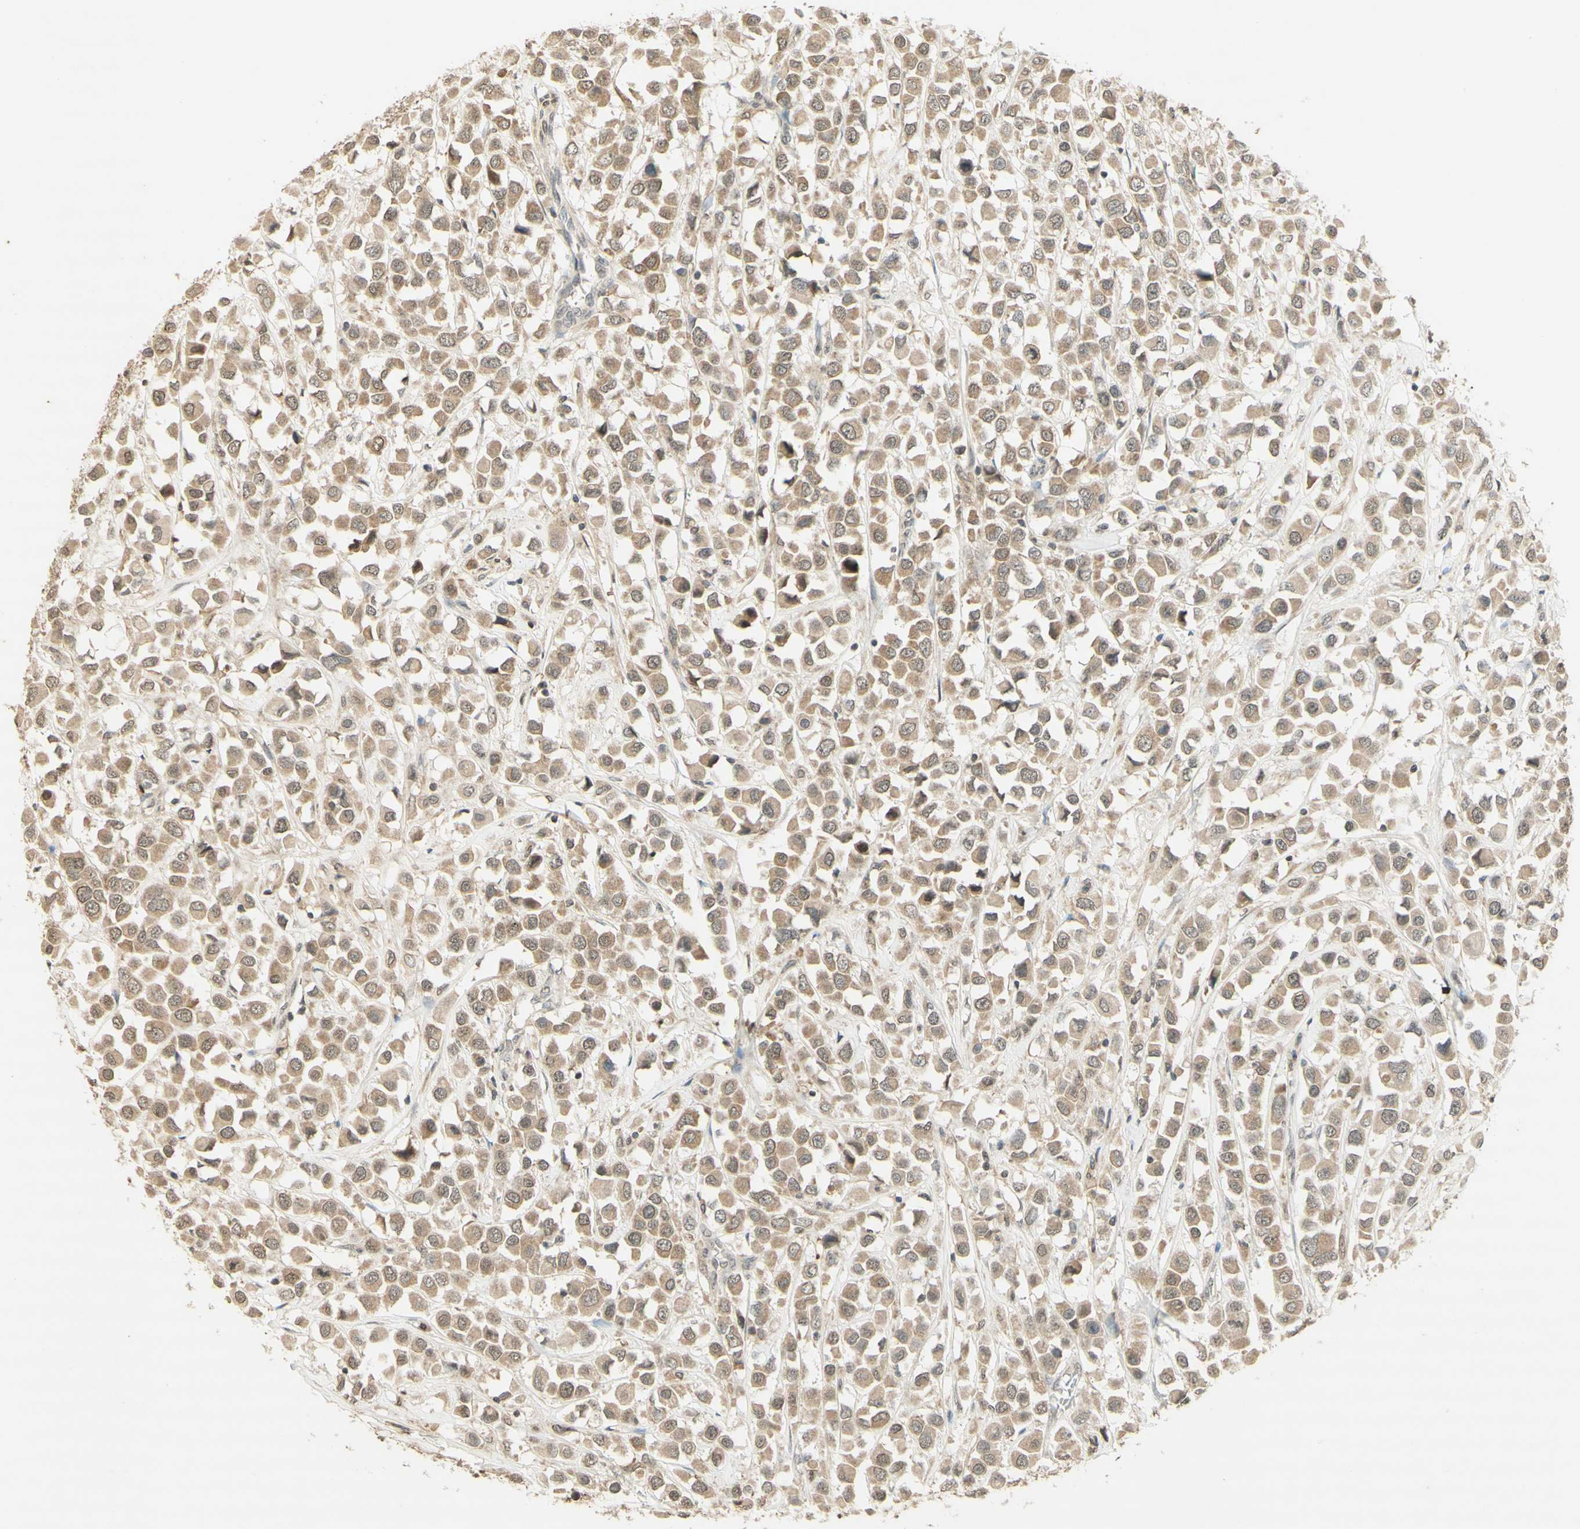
{"staining": {"intensity": "weak", "quantity": ">75%", "location": "cytoplasmic/membranous"}, "tissue": "breast cancer", "cell_type": "Tumor cells", "image_type": "cancer", "snomed": [{"axis": "morphology", "description": "Duct carcinoma"}, {"axis": "topography", "description": "Breast"}], "caption": "Breast cancer tissue exhibits weak cytoplasmic/membranous staining in approximately >75% of tumor cells, visualized by immunohistochemistry. Nuclei are stained in blue.", "gene": "GLI1", "patient": {"sex": "female", "age": 61}}